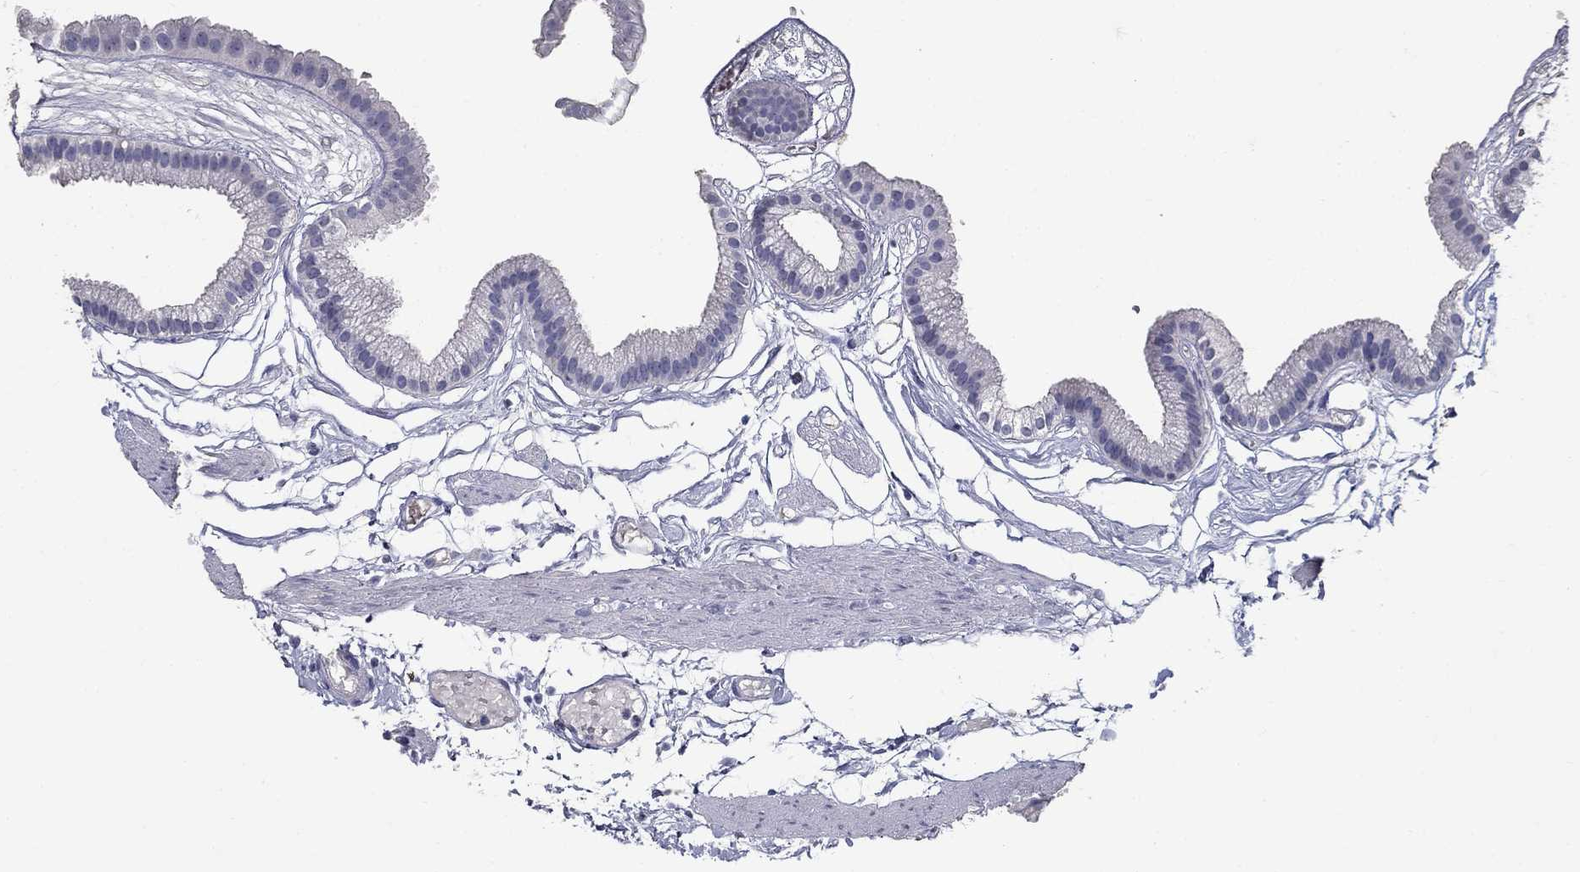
{"staining": {"intensity": "negative", "quantity": "none", "location": "none"}, "tissue": "gallbladder", "cell_type": "Glandular cells", "image_type": "normal", "snomed": [{"axis": "morphology", "description": "Normal tissue, NOS"}, {"axis": "topography", "description": "Gallbladder"}], "caption": "Gallbladder was stained to show a protein in brown. There is no significant staining in glandular cells. (DAB (3,3'-diaminobenzidine) IHC, high magnification).", "gene": "POMC", "patient": {"sex": "female", "age": 45}}